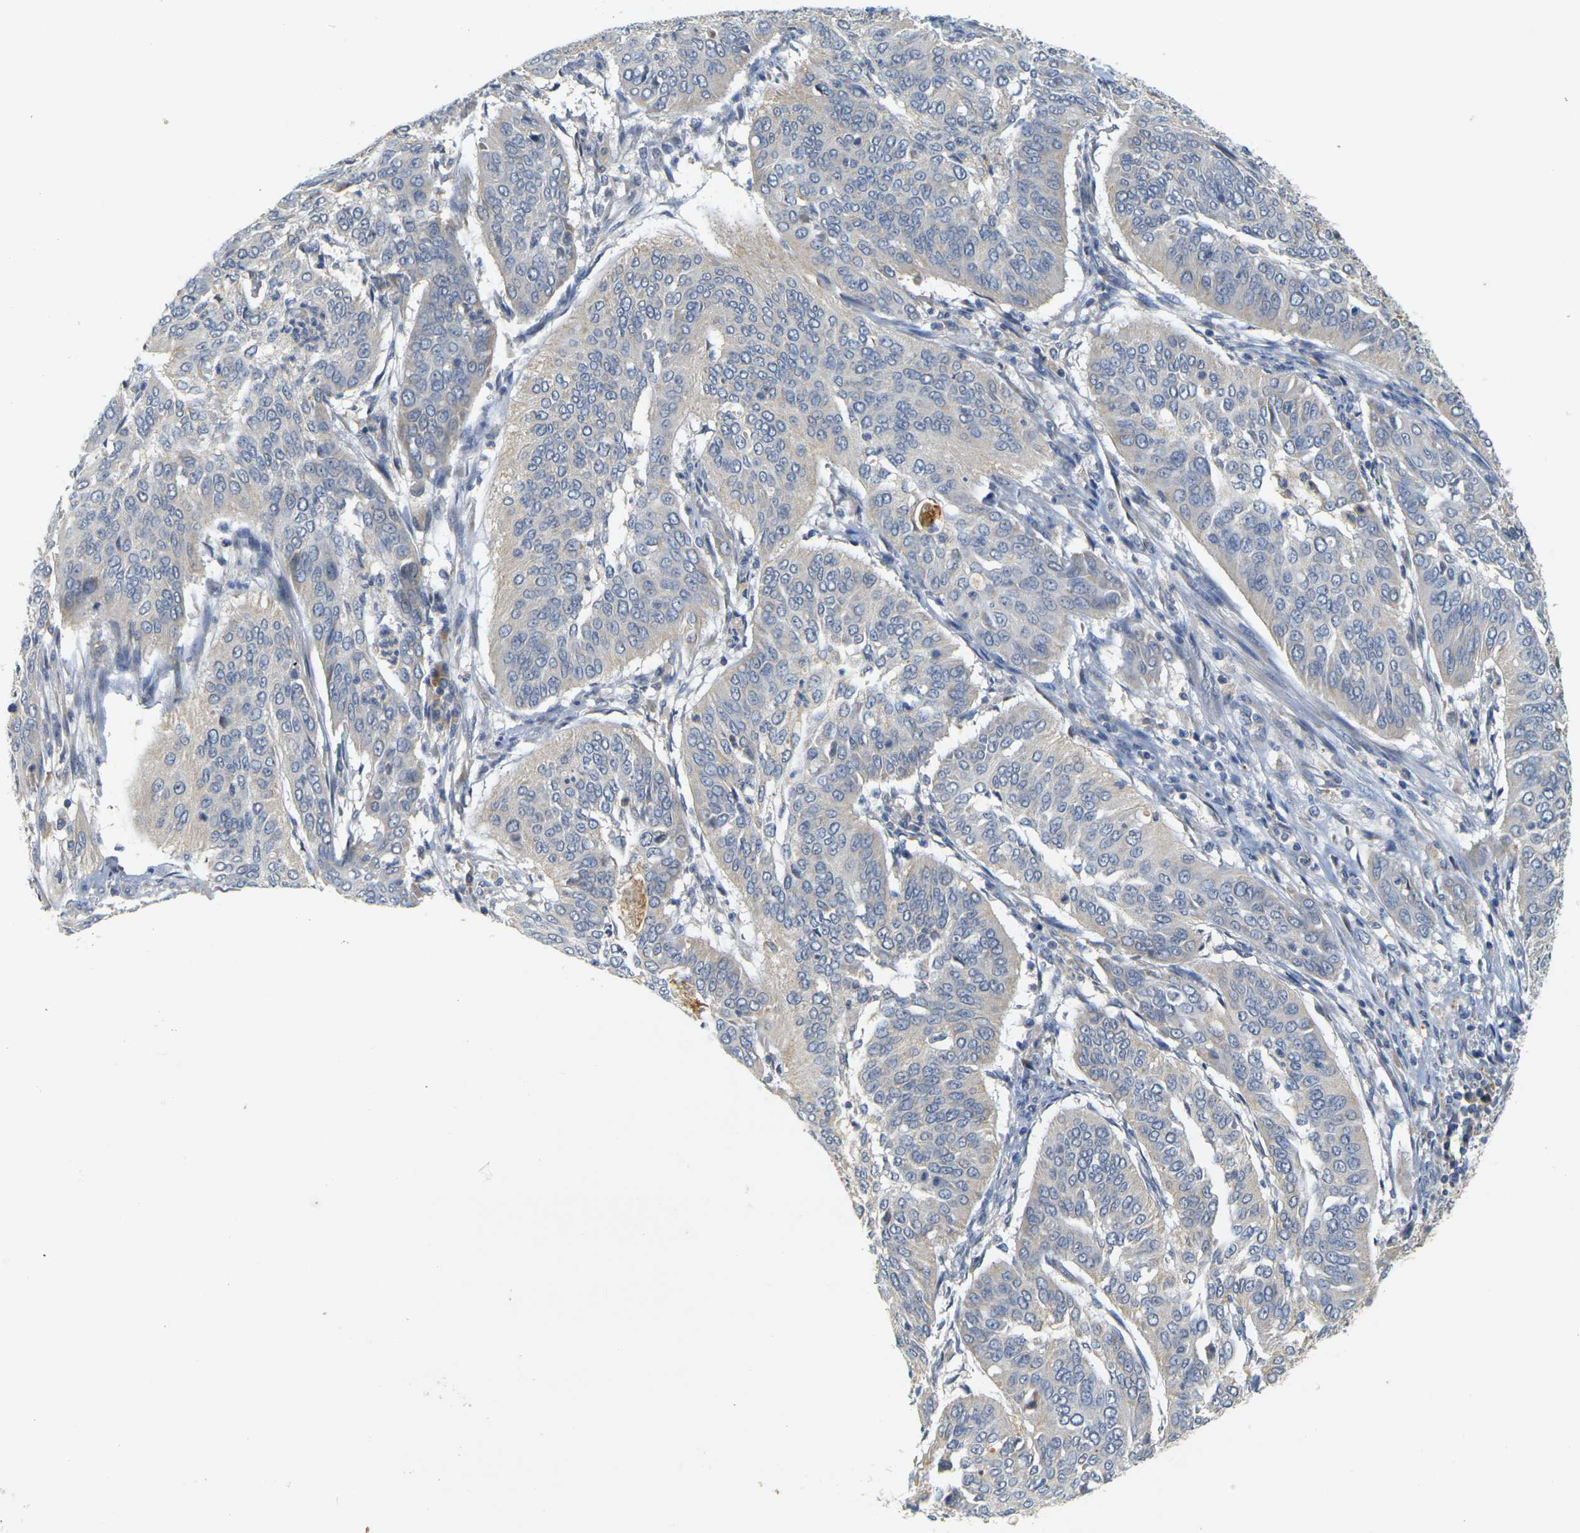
{"staining": {"intensity": "negative", "quantity": "none", "location": "none"}, "tissue": "cervical cancer", "cell_type": "Tumor cells", "image_type": "cancer", "snomed": [{"axis": "morphology", "description": "Normal tissue, NOS"}, {"axis": "morphology", "description": "Squamous cell carcinoma, NOS"}, {"axis": "topography", "description": "Cervix"}], "caption": "DAB immunohistochemical staining of human squamous cell carcinoma (cervical) reveals no significant positivity in tumor cells.", "gene": "GDAP1", "patient": {"sex": "female", "age": 39}}